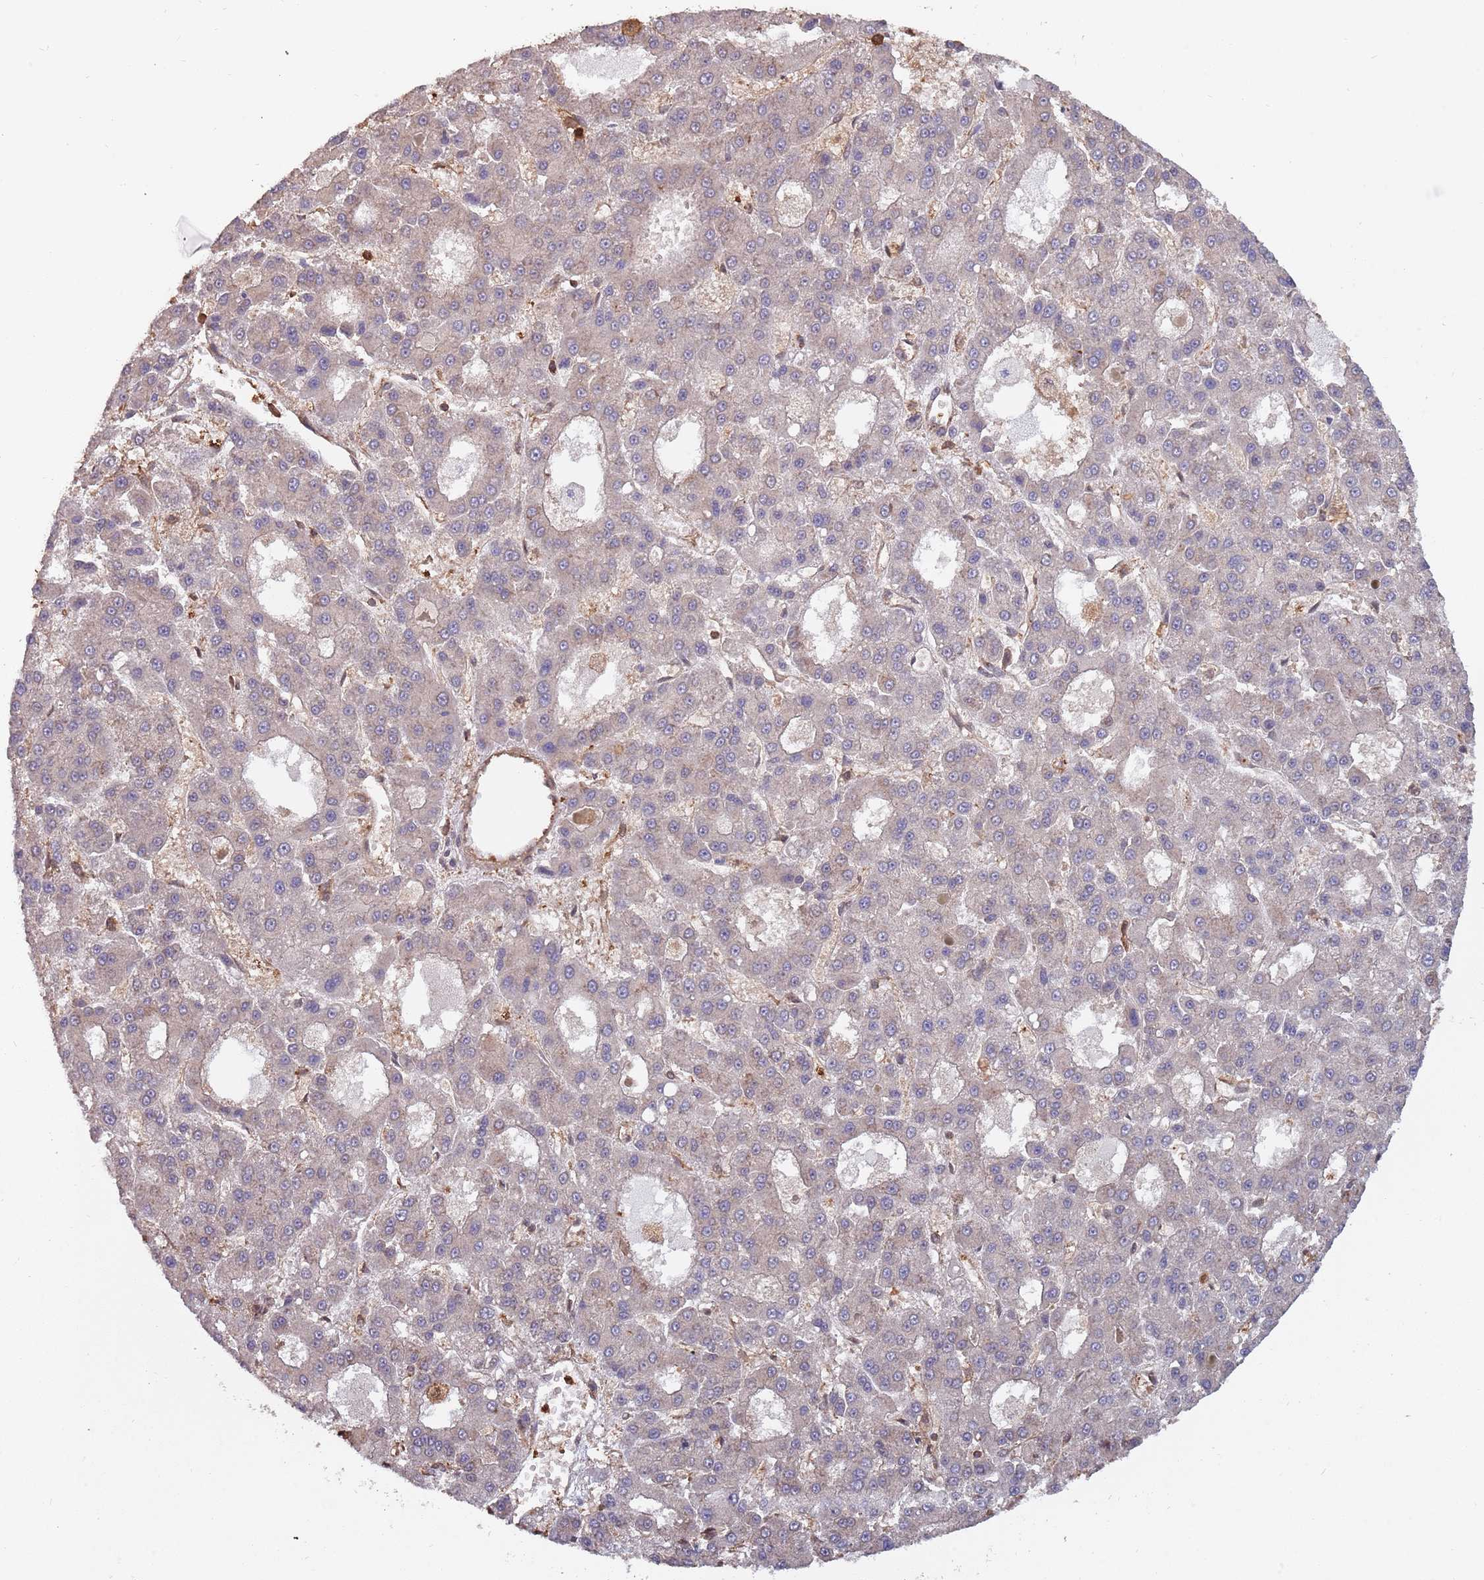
{"staining": {"intensity": "negative", "quantity": "none", "location": "none"}, "tissue": "liver cancer", "cell_type": "Tumor cells", "image_type": "cancer", "snomed": [{"axis": "morphology", "description": "Carcinoma, Hepatocellular, NOS"}, {"axis": "topography", "description": "Liver"}], "caption": "A histopathology image of liver cancer stained for a protein demonstrates no brown staining in tumor cells.", "gene": "COG4", "patient": {"sex": "male", "age": 70}}